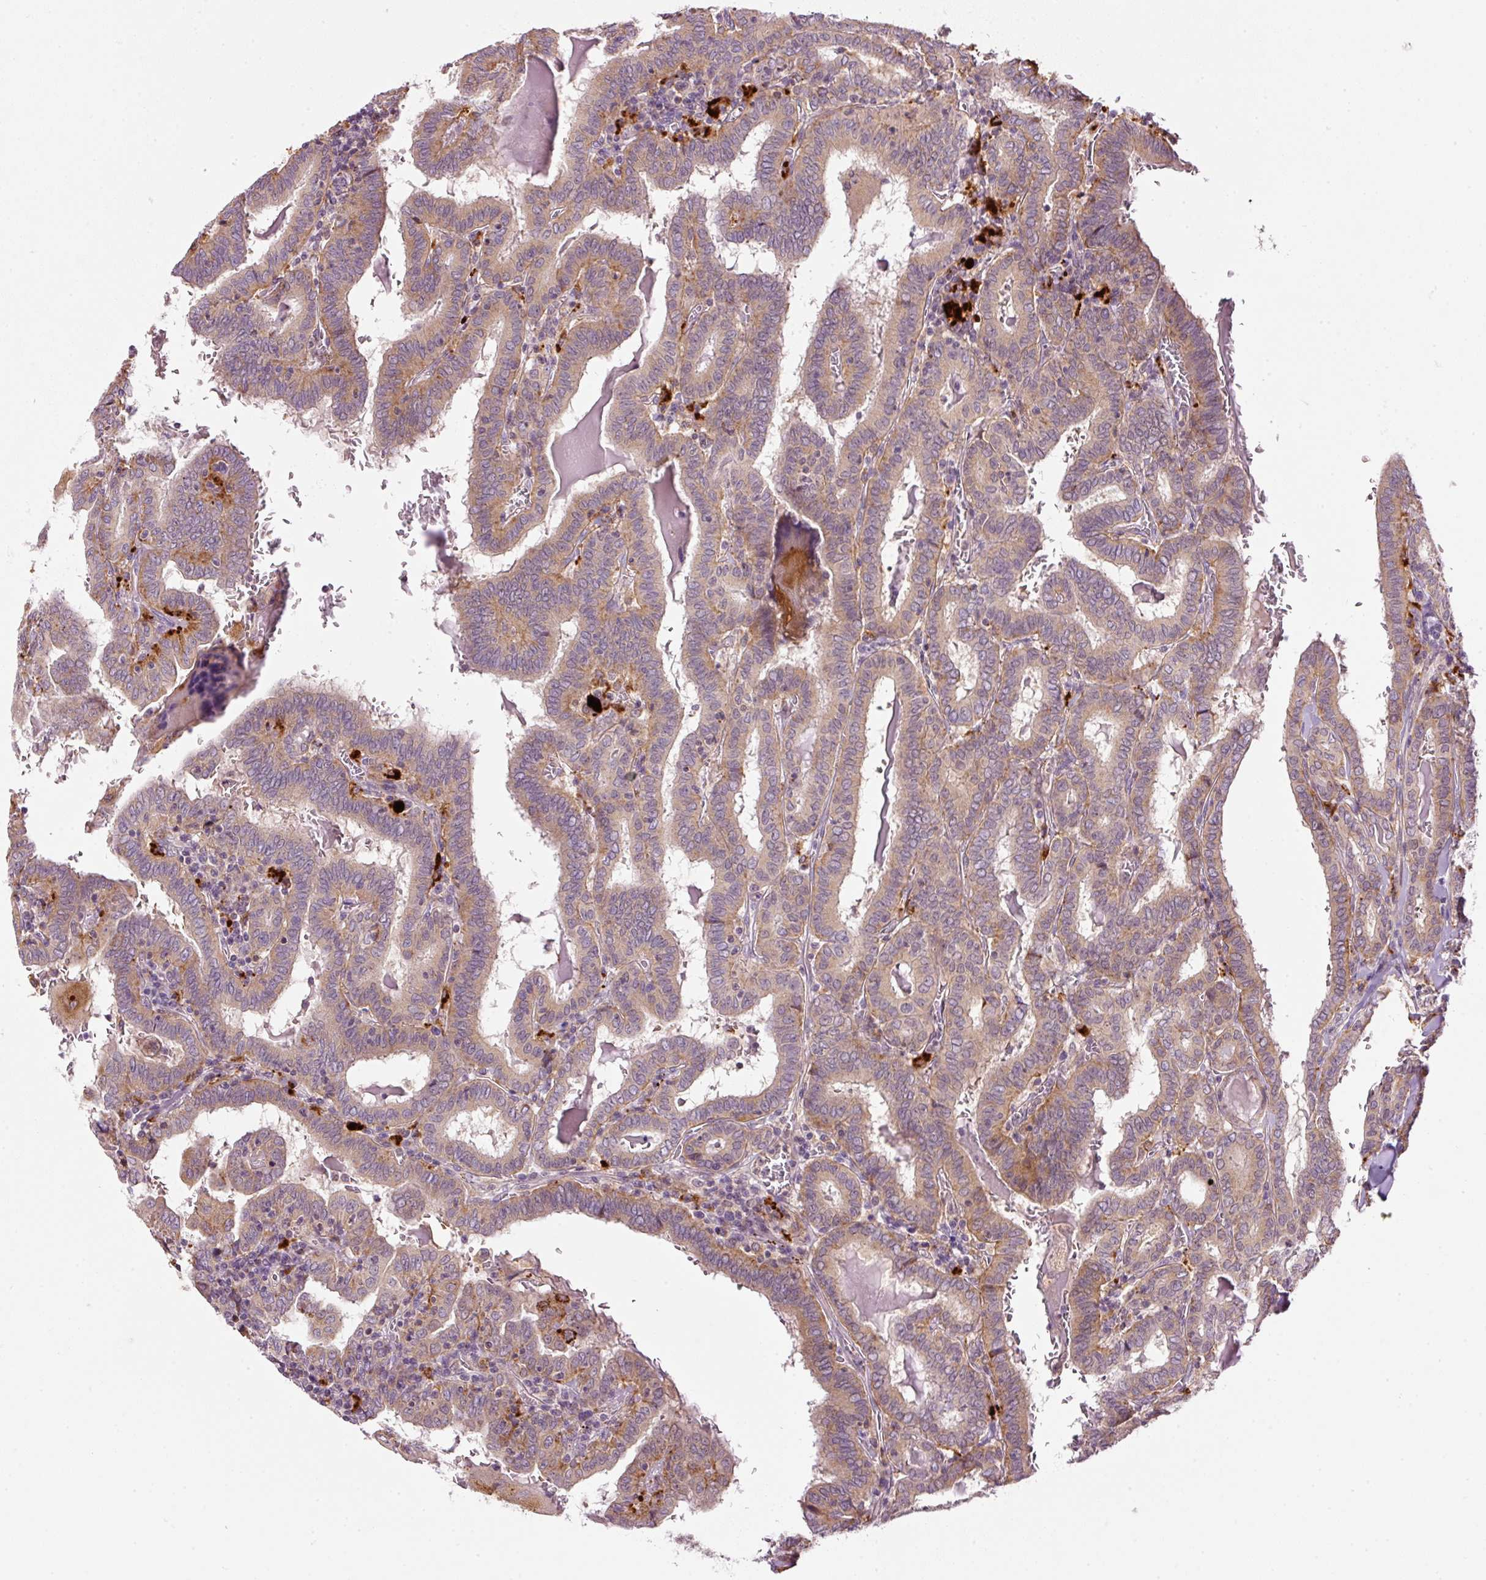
{"staining": {"intensity": "weak", "quantity": ">75%", "location": "cytoplasmic/membranous"}, "tissue": "thyroid cancer", "cell_type": "Tumor cells", "image_type": "cancer", "snomed": [{"axis": "morphology", "description": "Papillary adenocarcinoma, NOS"}, {"axis": "topography", "description": "Thyroid gland"}], "caption": "Tumor cells display low levels of weak cytoplasmic/membranous expression in approximately >75% of cells in thyroid cancer (papillary adenocarcinoma).", "gene": "ZNF639", "patient": {"sex": "female", "age": 72}}